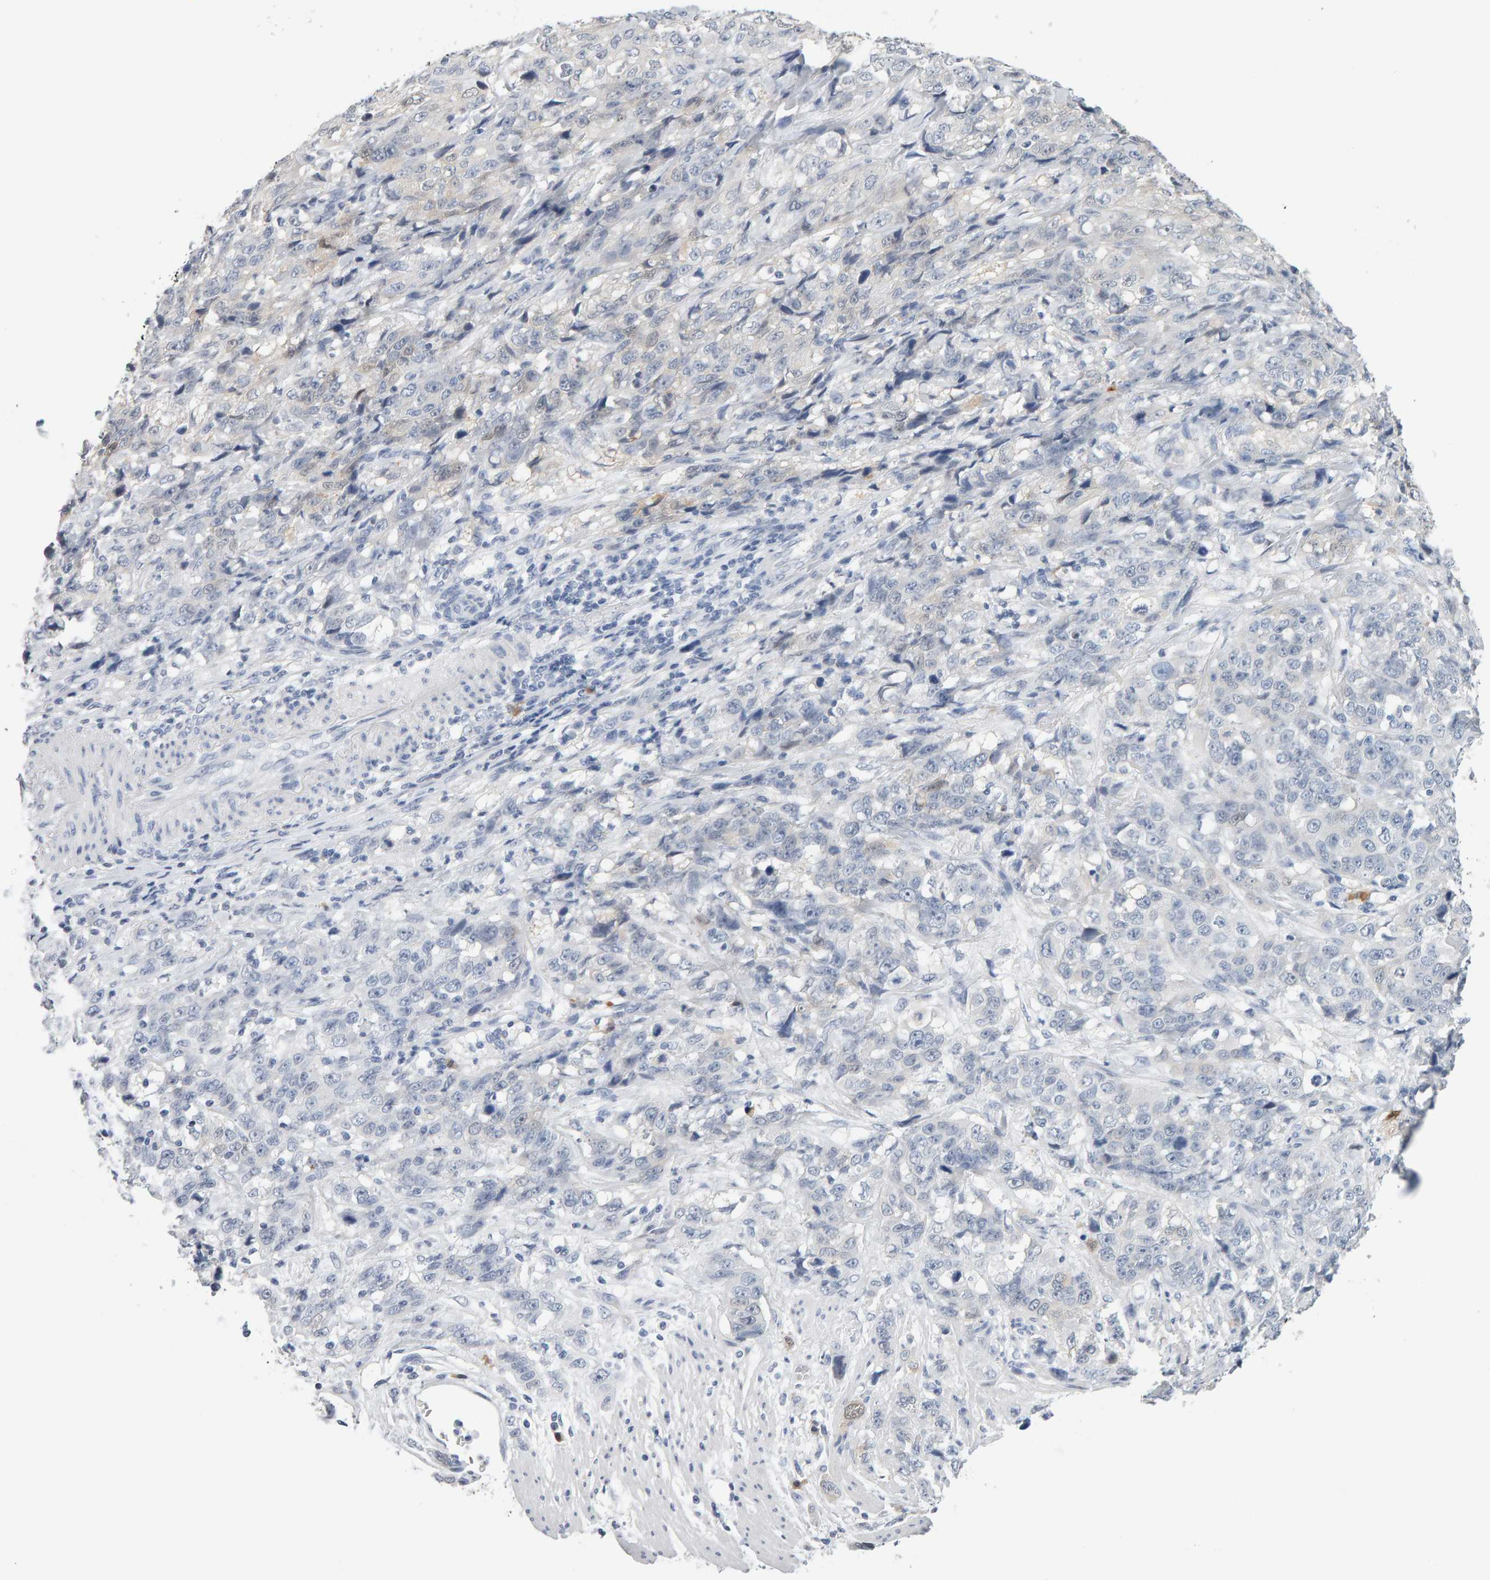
{"staining": {"intensity": "negative", "quantity": "none", "location": "none"}, "tissue": "stomach cancer", "cell_type": "Tumor cells", "image_type": "cancer", "snomed": [{"axis": "morphology", "description": "Adenocarcinoma, NOS"}, {"axis": "topography", "description": "Stomach"}], "caption": "Stomach cancer (adenocarcinoma) was stained to show a protein in brown. There is no significant expression in tumor cells.", "gene": "CTH", "patient": {"sex": "male", "age": 48}}